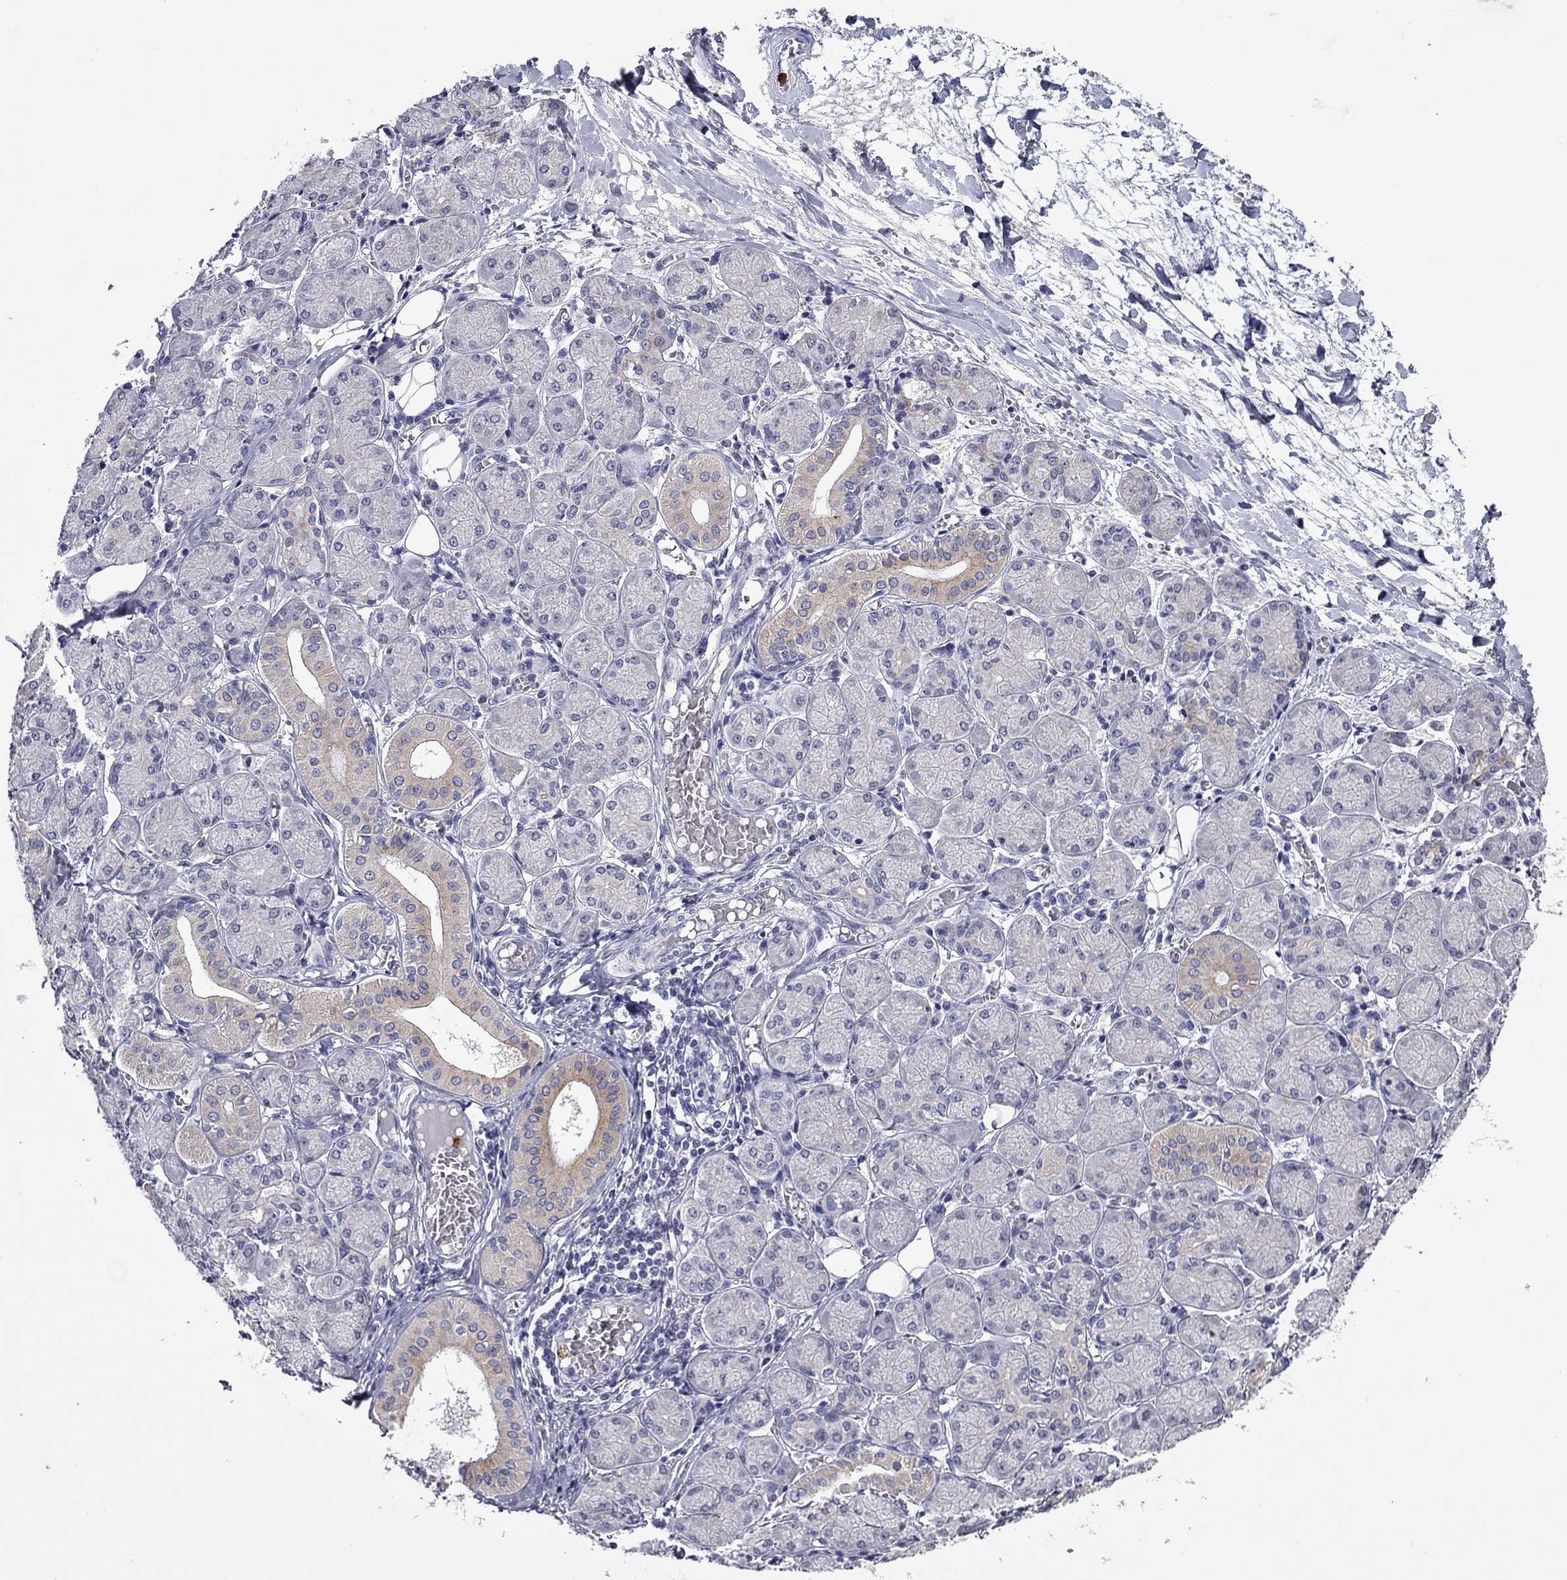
{"staining": {"intensity": "moderate", "quantity": "<25%", "location": "cytoplasmic/membranous"}, "tissue": "salivary gland", "cell_type": "Glandular cells", "image_type": "normal", "snomed": [{"axis": "morphology", "description": "Normal tissue, NOS"}, {"axis": "topography", "description": "Salivary gland"}, {"axis": "topography", "description": "Peripheral nerve tissue"}], "caption": "Immunohistochemistry (IHC) micrograph of benign salivary gland: salivary gland stained using immunohistochemistry demonstrates low levels of moderate protein expression localized specifically in the cytoplasmic/membranous of glandular cells, appearing as a cytoplasmic/membranous brown color.", "gene": "IRF5", "patient": {"sex": "female", "age": 24}}